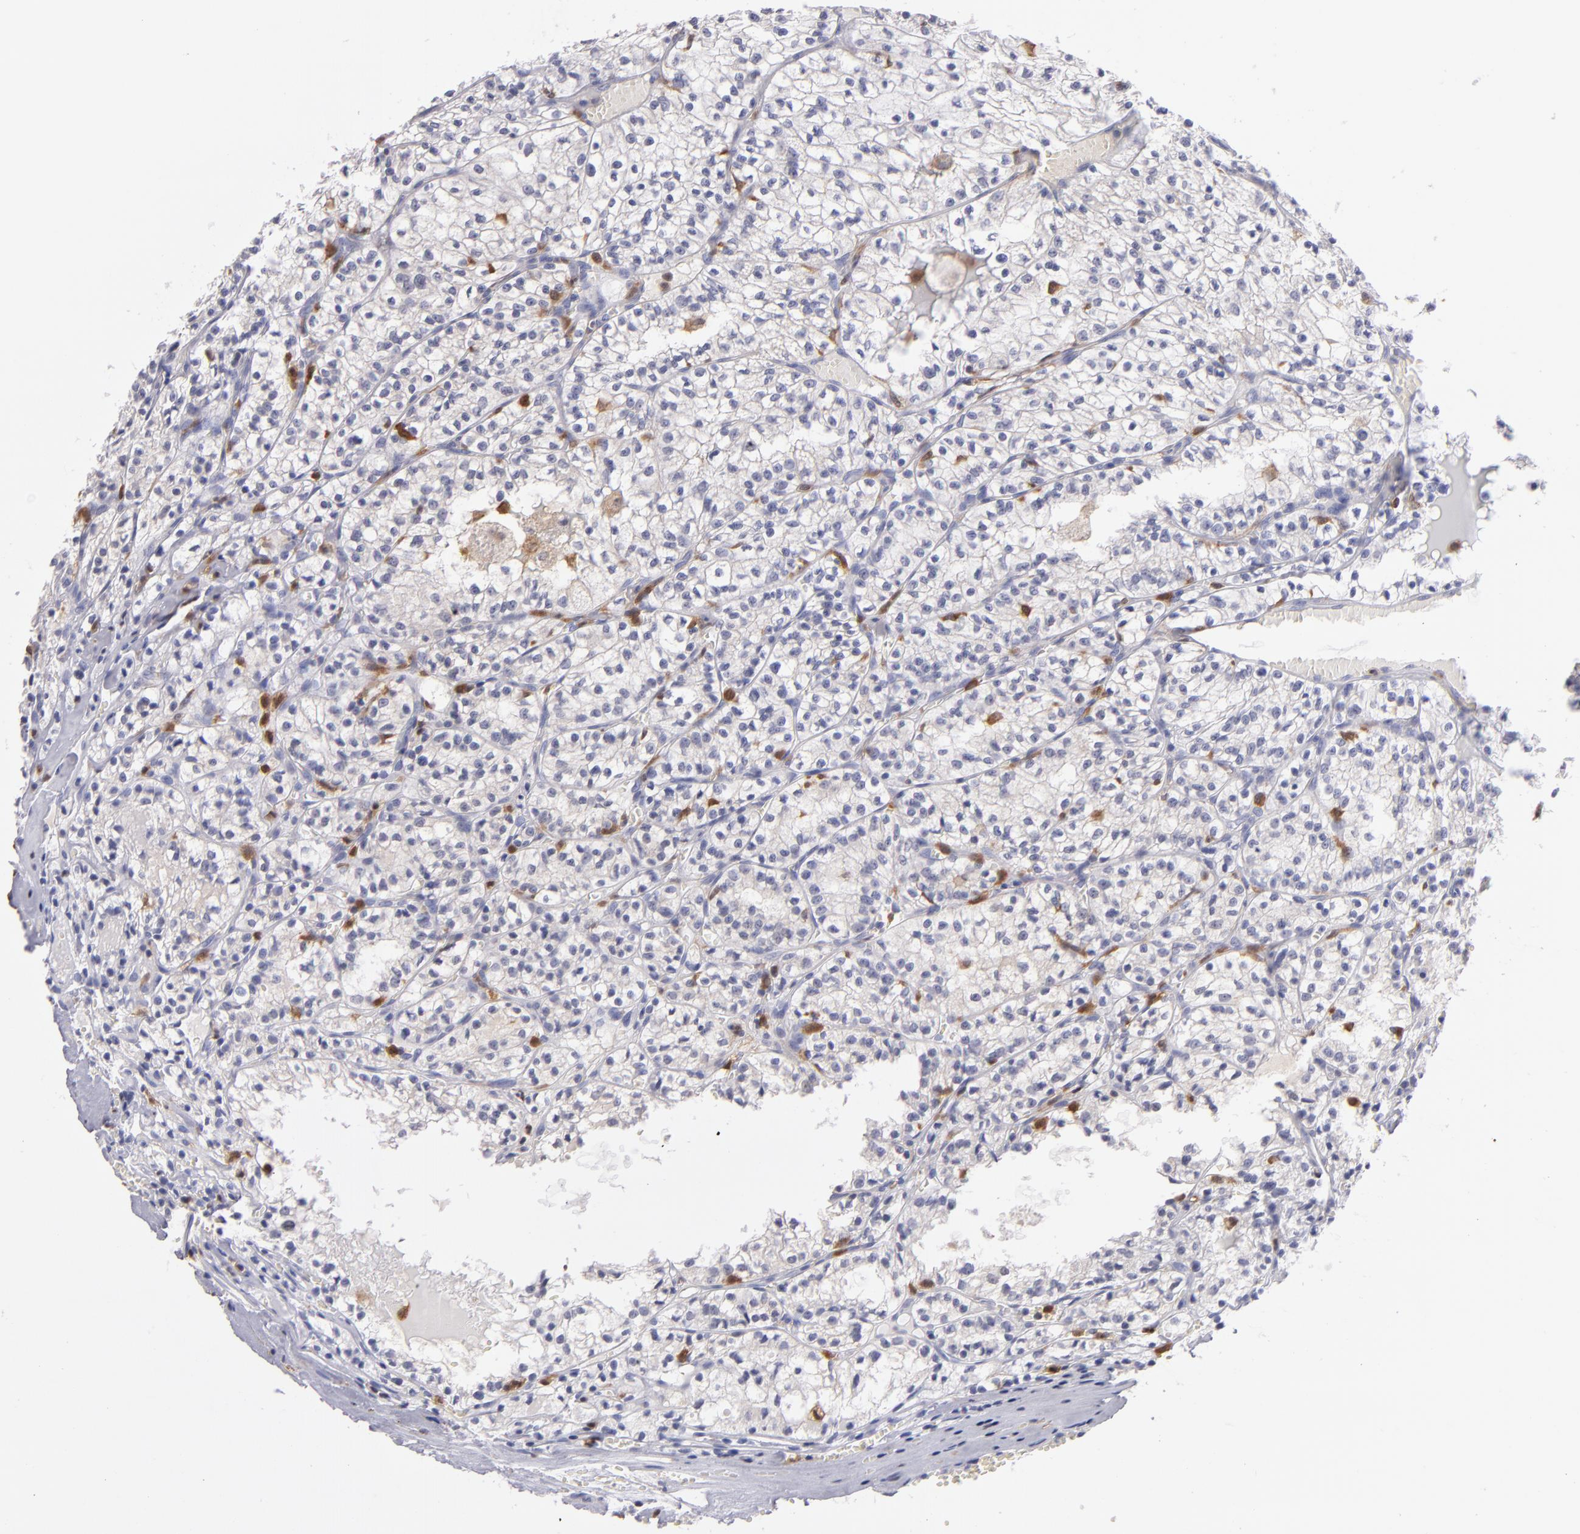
{"staining": {"intensity": "negative", "quantity": "none", "location": "none"}, "tissue": "renal cancer", "cell_type": "Tumor cells", "image_type": "cancer", "snomed": [{"axis": "morphology", "description": "Adenocarcinoma, NOS"}, {"axis": "topography", "description": "Kidney"}], "caption": "This is a micrograph of immunohistochemistry (IHC) staining of adenocarcinoma (renal), which shows no positivity in tumor cells. Brightfield microscopy of immunohistochemistry (IHC) stained with DAB (brown) and hematoxylin (blue), captured at high magnification.", "gene": "PRKCD", "patient": {"sex": "male", "age": 61}}